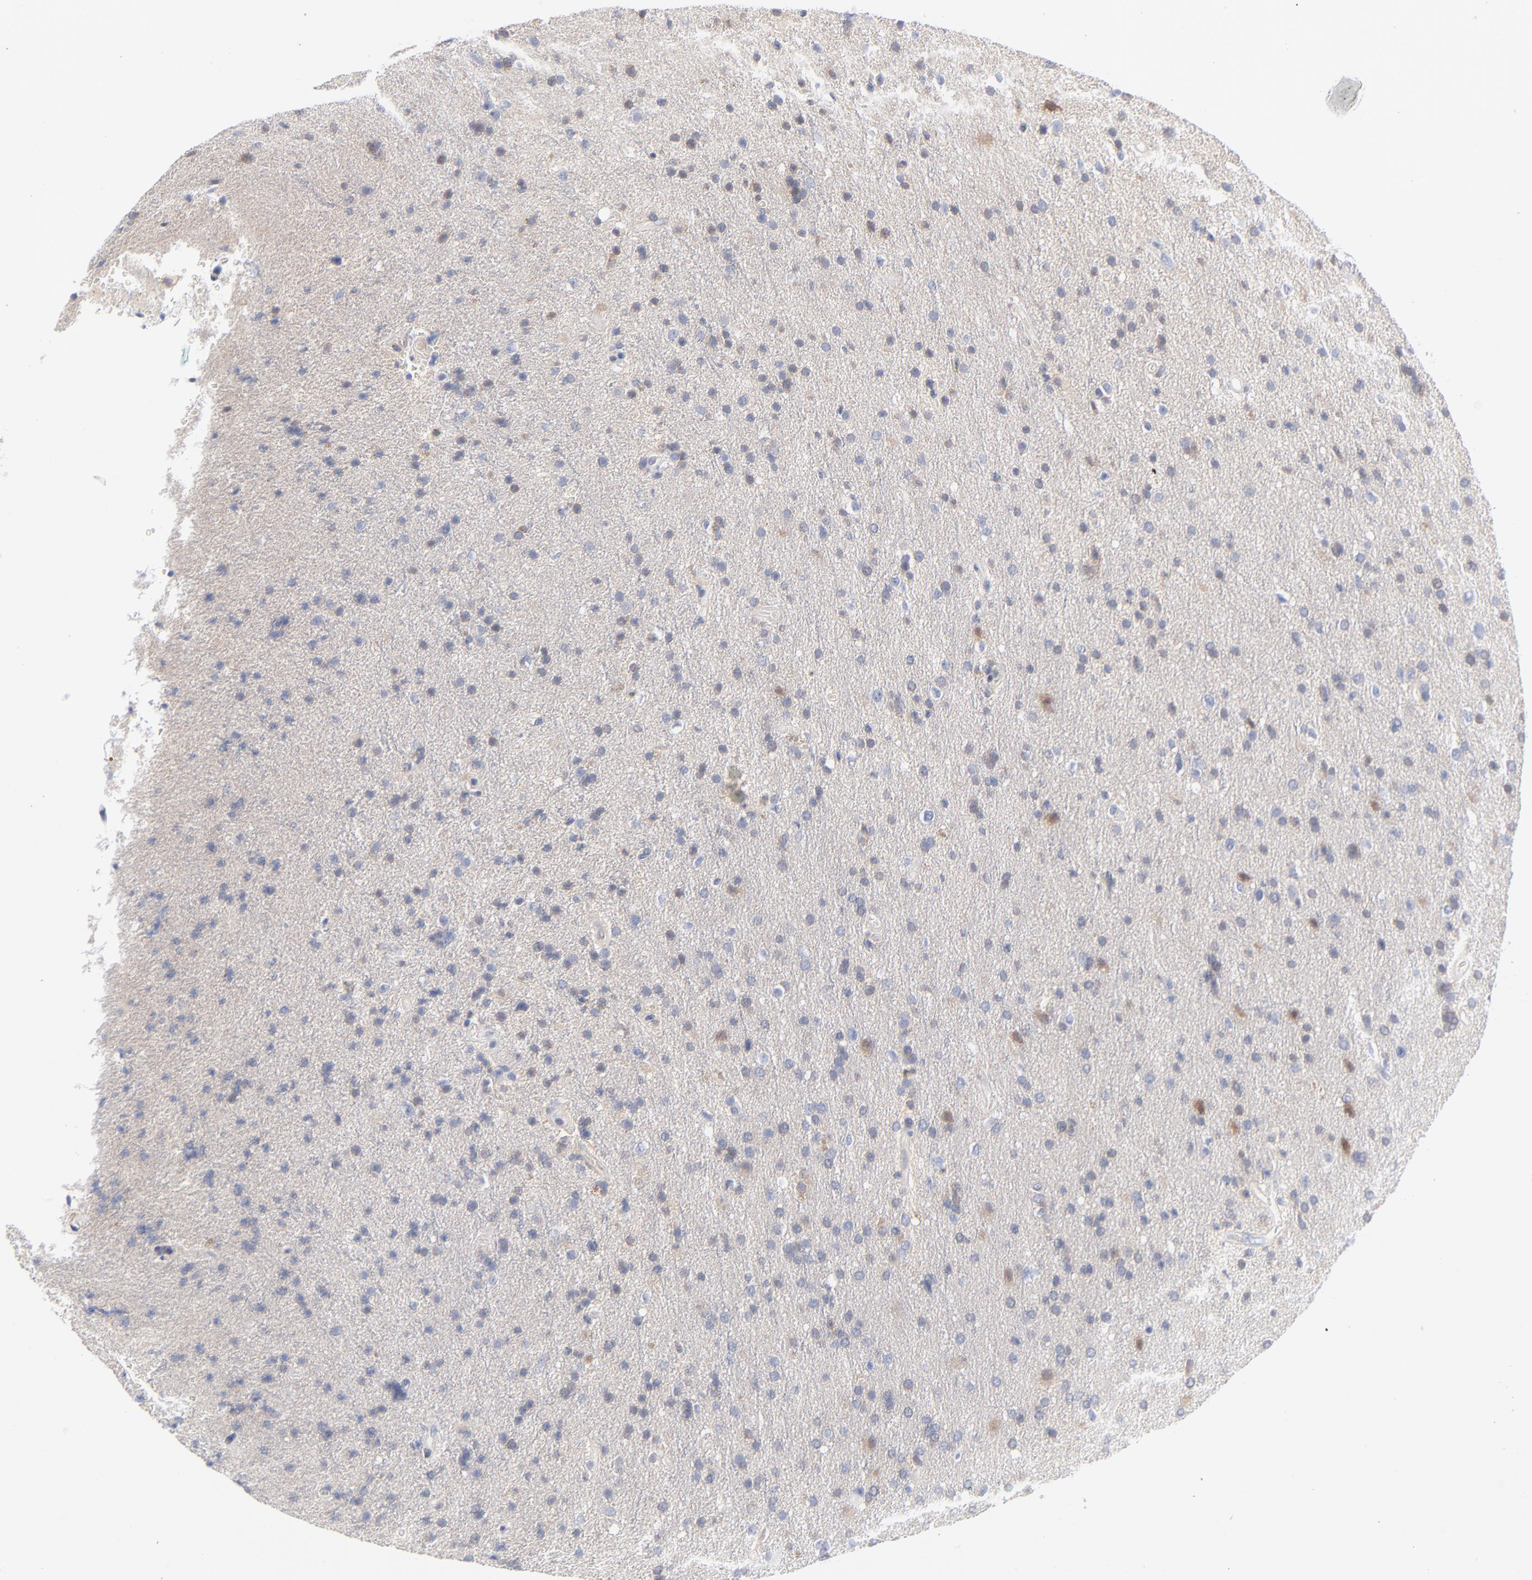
{"staining": {"intensity": "negative", "quantity": "none", "location": "none"}, "tissue": "glioma", "cell_type": "Tumor cells", "image_type": "cancer", "snomed": [{"axis": "morphology", "description": "Glioma, malignant, High grade"}, {"axis": "topography", "description": "Brain"}], "caption": "Protein analysis of glioma shows no significant positivity in tumor cells. The staining was performed using DAB to visualize the protein expression in brown, while the nuclei were stained in blue with hematoxylin (Magnification: 20x).", "gene": "ARRB1", "patient": {"sex": "male", "age": 33}}